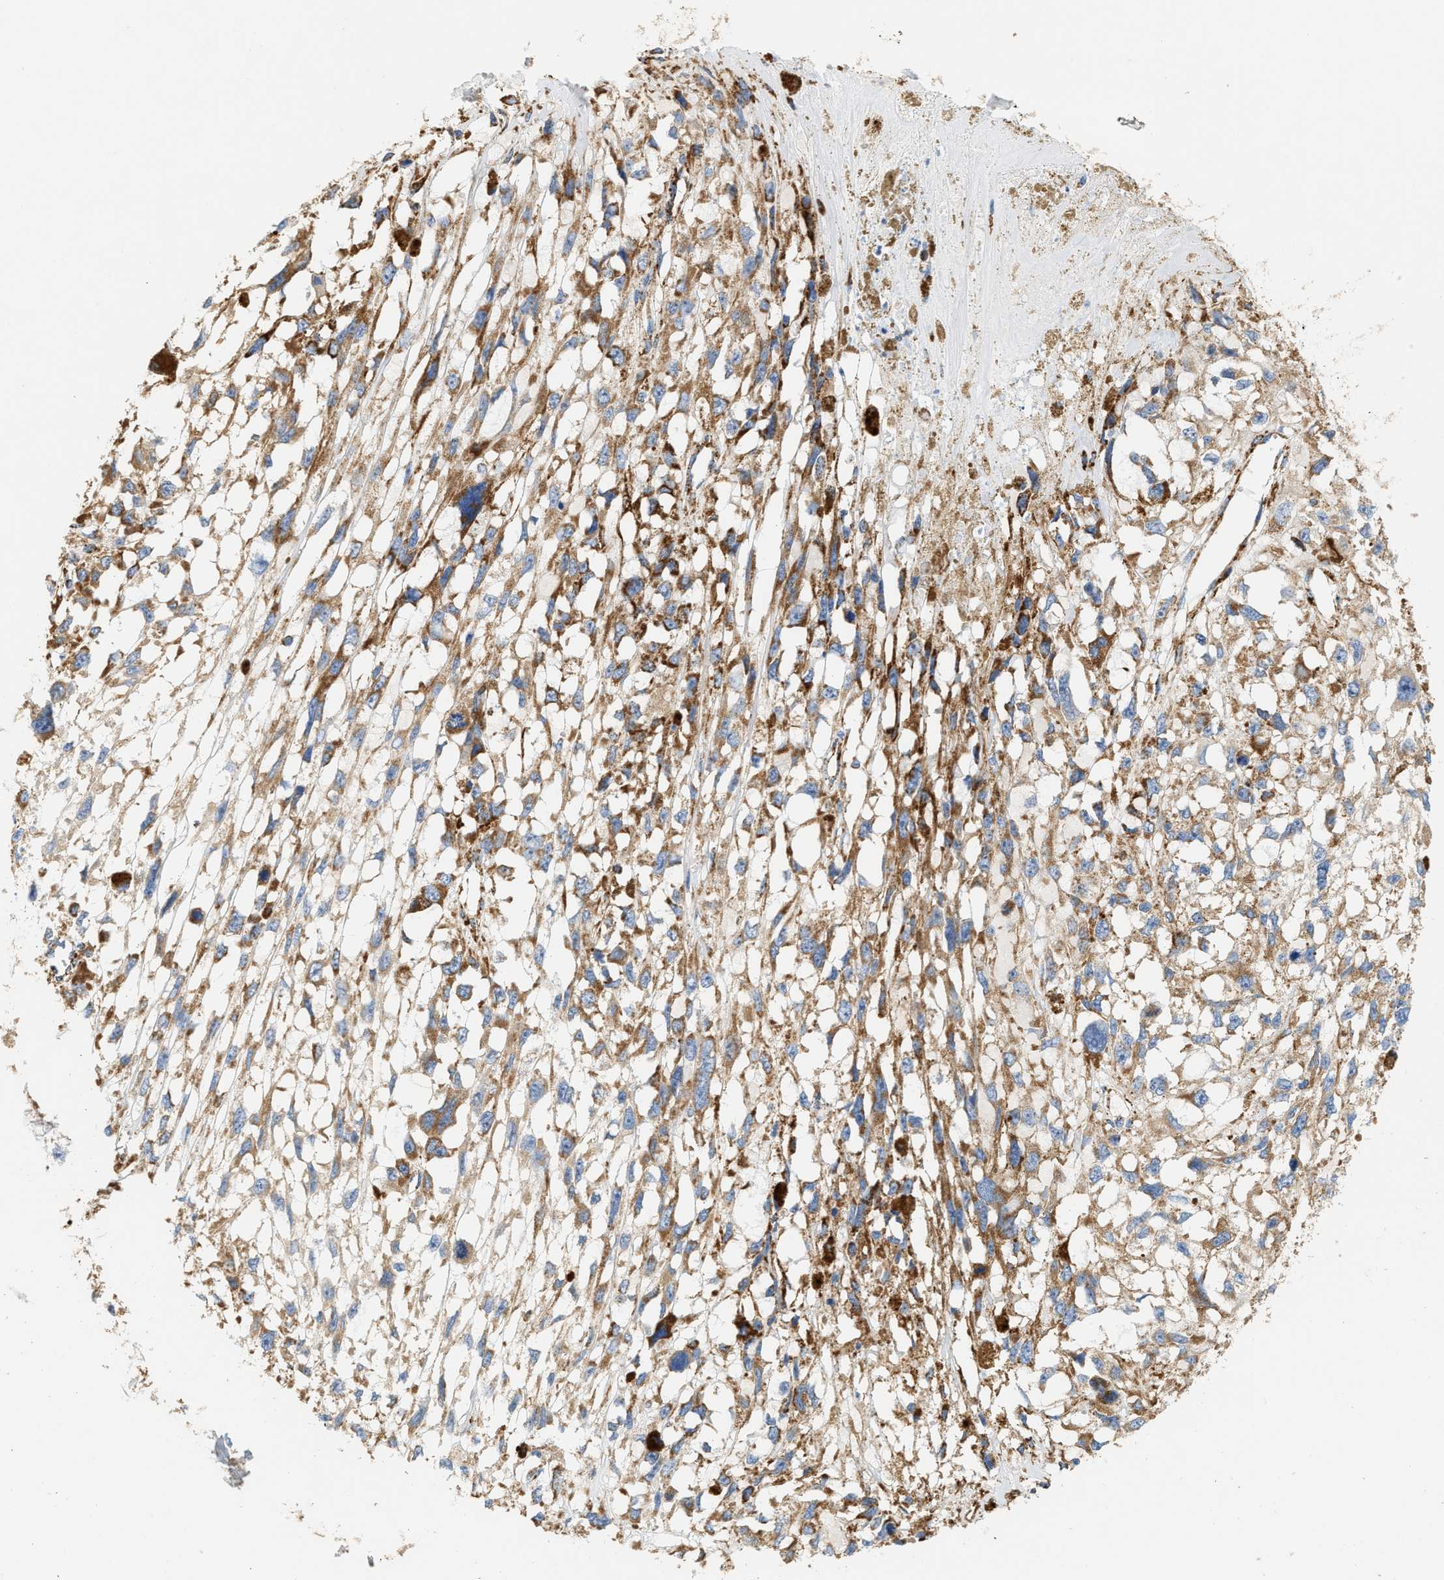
{"staining": {"intensity": "moderate", "quantity": ">75%", "location": "cytoplasmic/membranous"}, "tissue": "melanoma", "cell_type": "Tumor cells", "image_type": "cancer", "snomed": [{"axis": "morphology", "description": "Malignant melanoma, Metastatic site"}, {"axis": "topography", "description": "Lymph node"}], "caption": "Tumor cells show moderate cytoplasmic/membranous staining in approximately >75% of cells in malignant melanoma (metastatic site).", "gene": "SHMT2", "patient": {"sex": "male", "age": 59}}